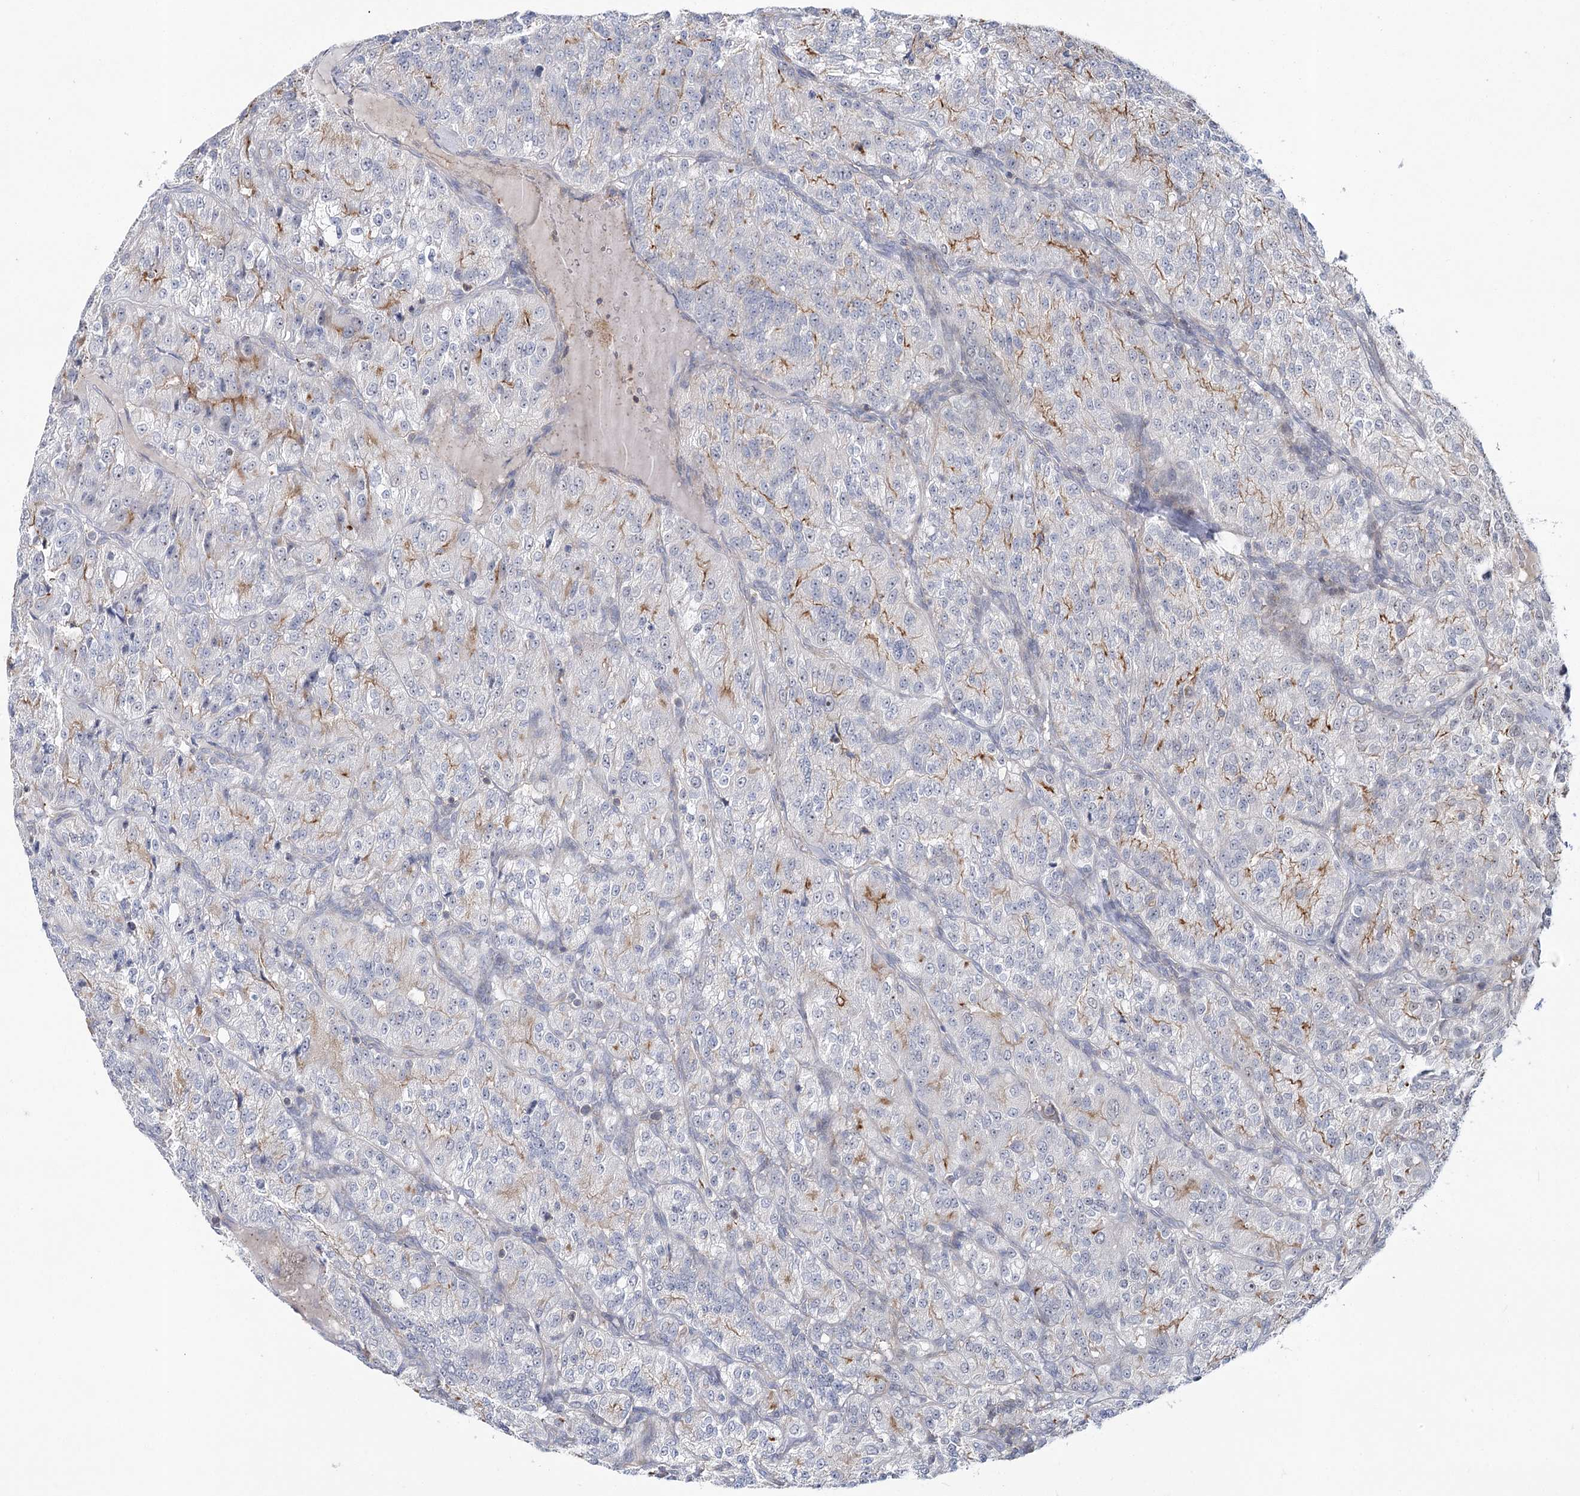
{"staining": {"intensity": "weak", "quantity": "<25%", "location": "cytoplasmic/membranous"}, "tissue": "renal cancer", "cell_type": "Tumor cells", "image_type": "cancer", "snomed": [{"axis": "morphology", "description": "Adenocarcinoma, NOS"}, {"axis": "topography", "description": "Kidney"}], "caption": "This is a image of IHC staining of renal adenocarcinoma, which shows no expression in tumor cells.", "gene": "ZC3H8", "patient": {"sex": "female", "age": 63}}